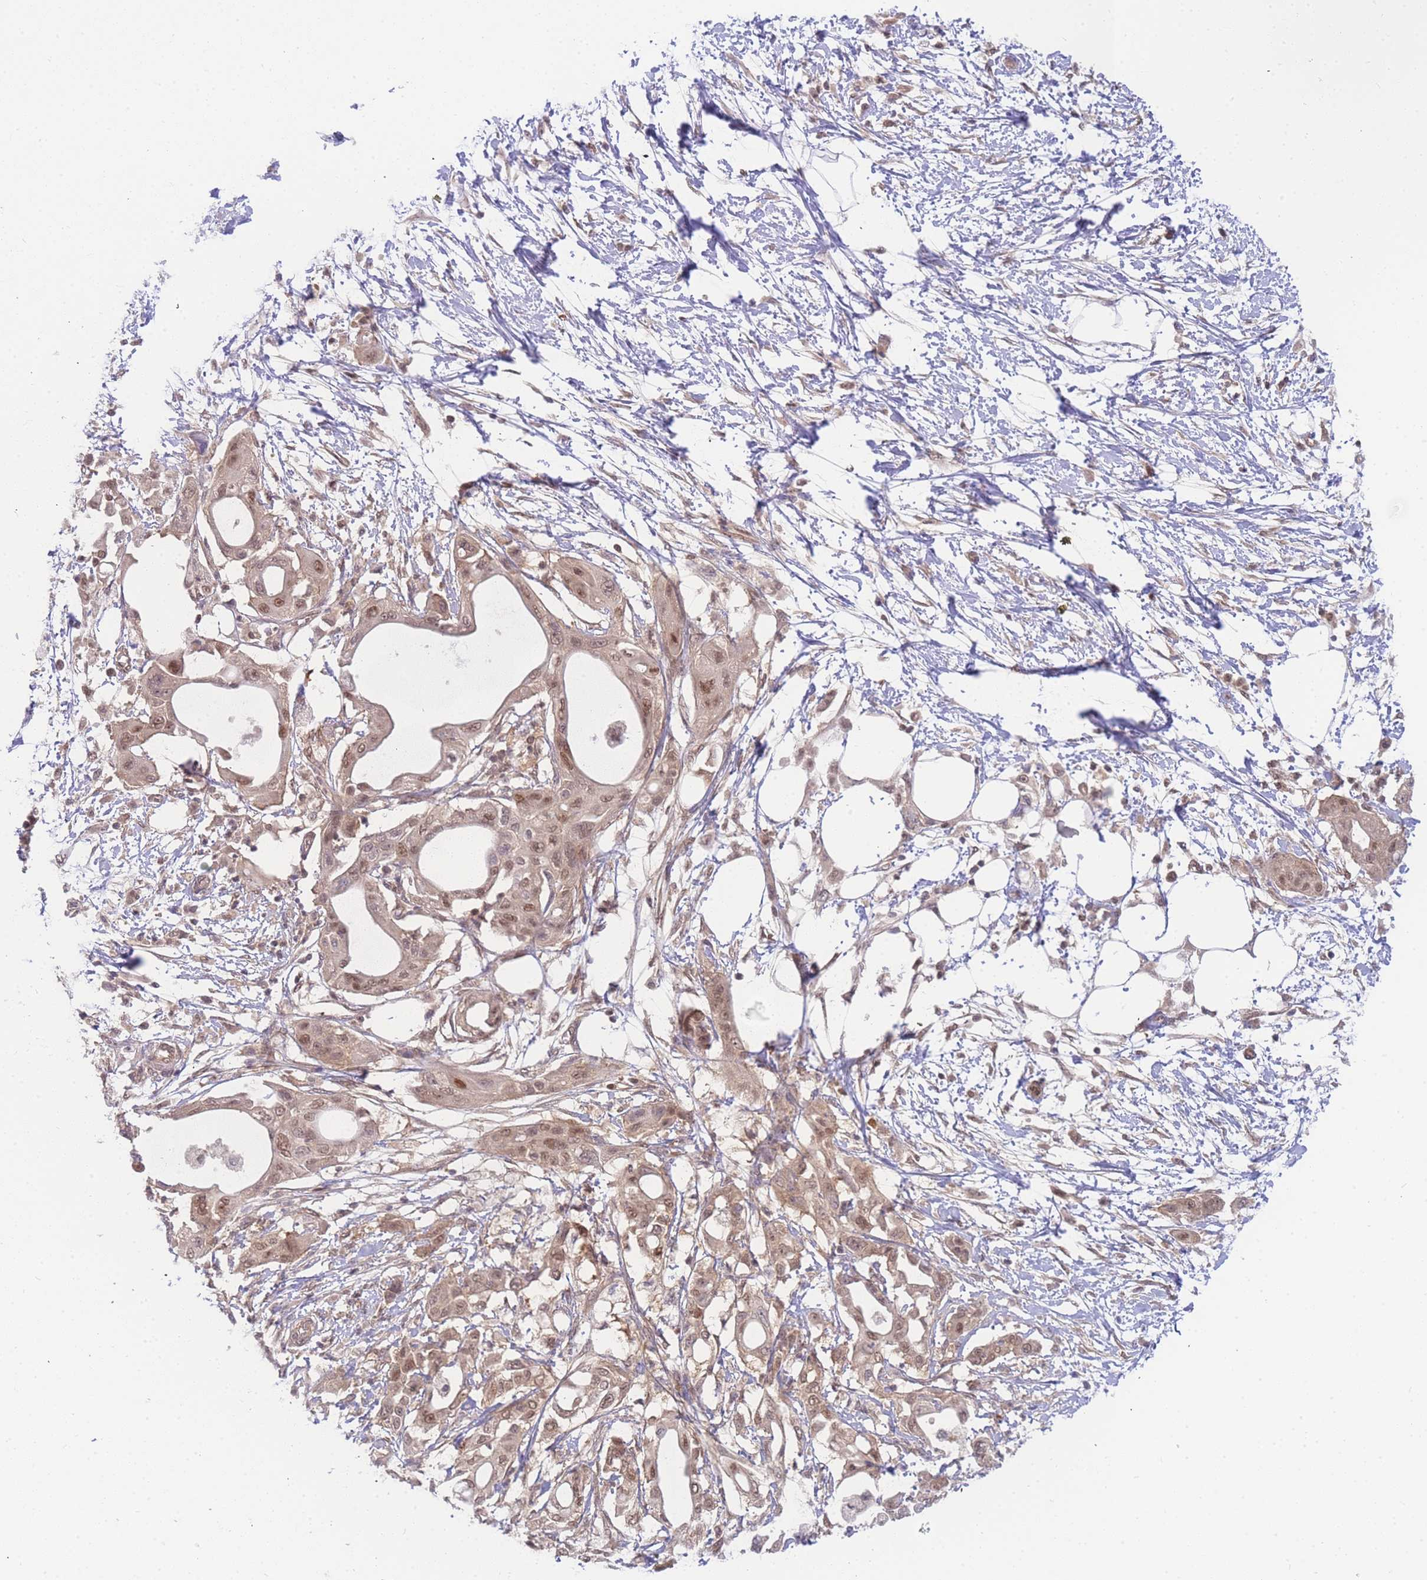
{"staining": {"intensity": "moderate", "quantity": ">75%", "location": "nuclear"}, "tissue": "pancreatic cancer", "cell_type": "Tumor cells", "image_type": "cancer", "snomed": [{"axis": "morphology", "description": "Adenocarcinoma, NOS"}, {"axis": "topography", "description": "Pancreas"}], "caption": "Brown immunohistochemical staining in human adenocarcinoma (pancreatic) demonstrates moderate nuclear staining in about >75% of tumor cells.", "gene": "KIAA1191", "patient": {"sex": "male", "age": 68}}